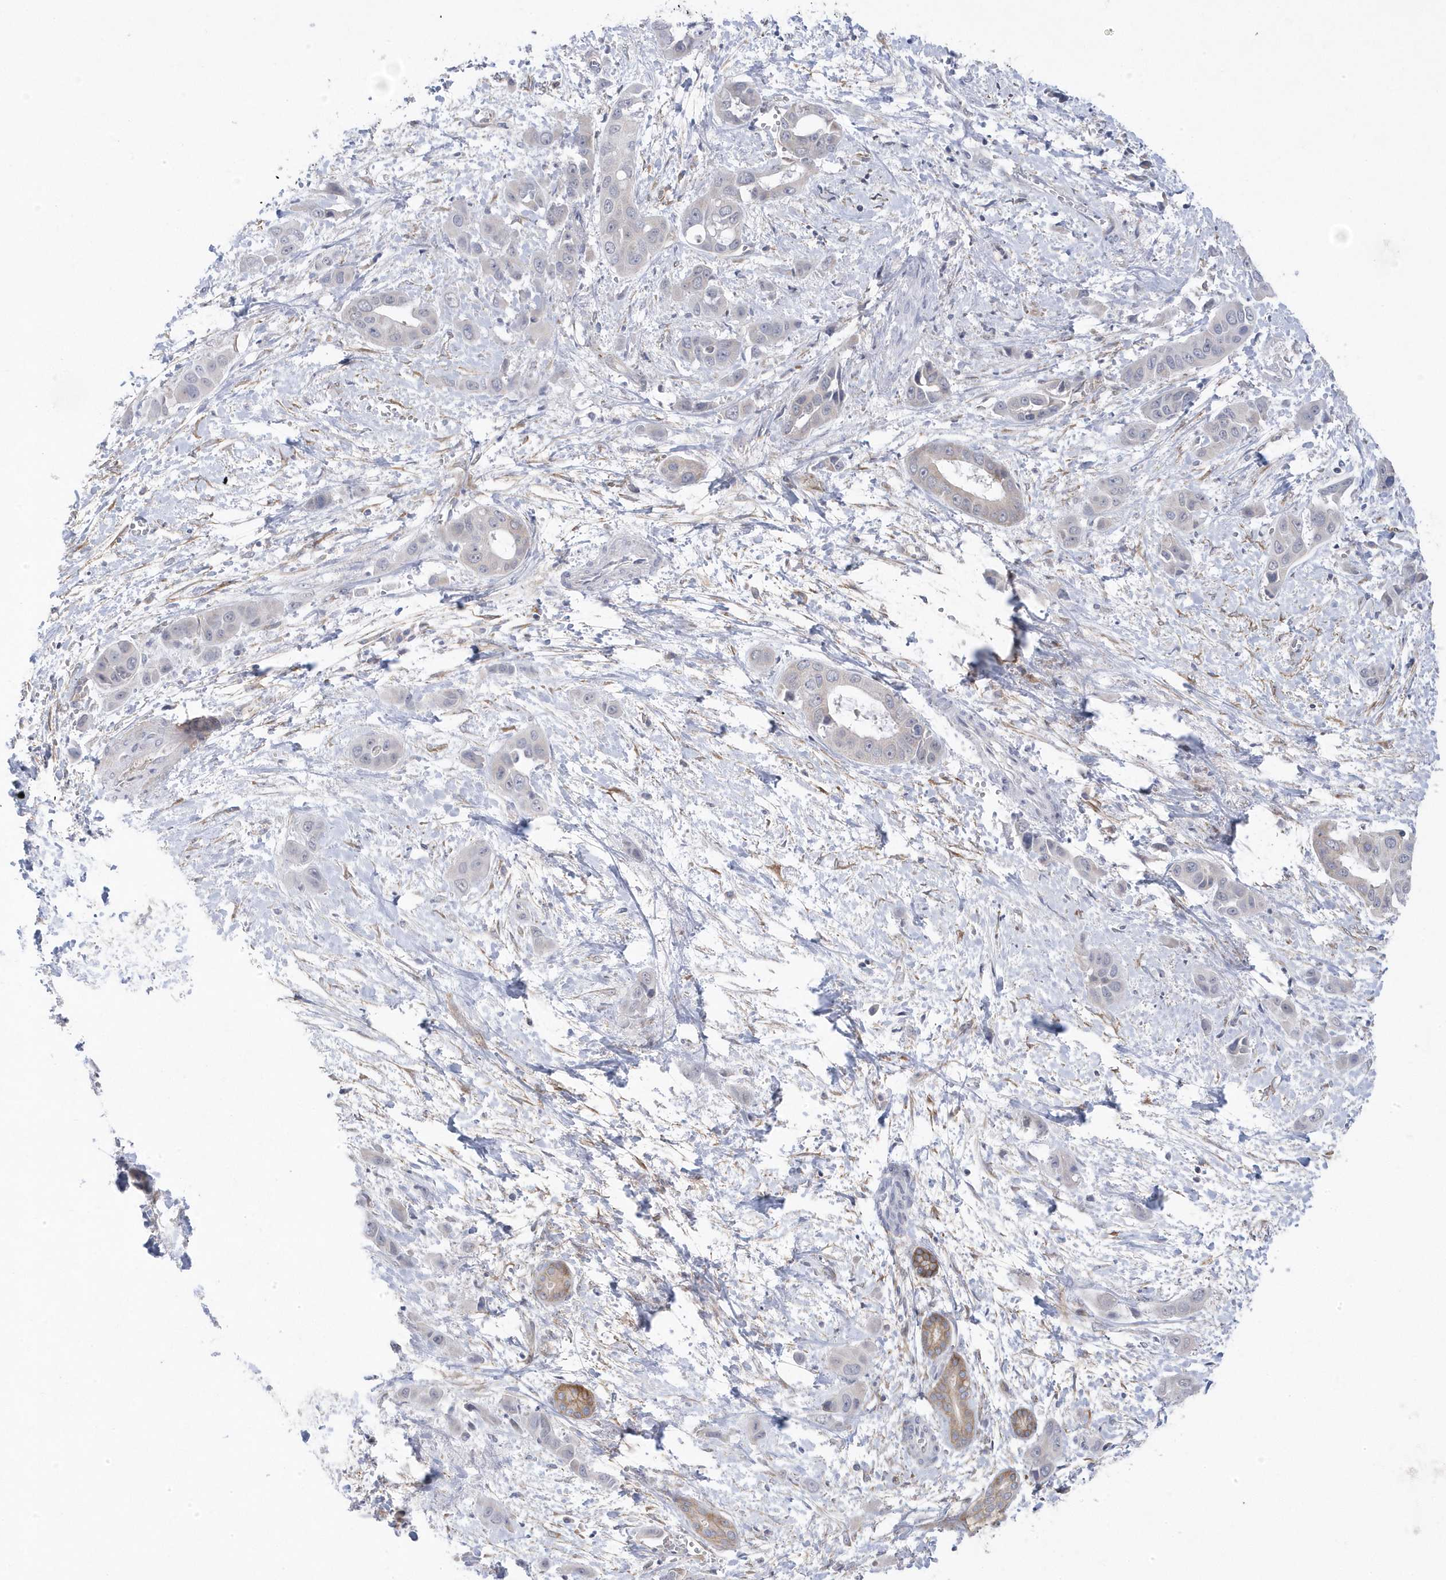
{"staining": {"intensity": "negative", "quantity": "none", "location": "none"}, "tissue": "liver cancer", "cell_type": "Tumor cells", "image_type": "cancer", "snomed": [{"axis": "morphology", "description": "Cholangiocarcinoma"}, {"axis": "topography", "description": "Liver"}], "caption": "DAB immunohistochemical staining of cholangiocarcinoma (liver) shows no significant staining in tumor cells.", "gene": "ANAPC1", "patient": {"sex": "female", "age": 52}}